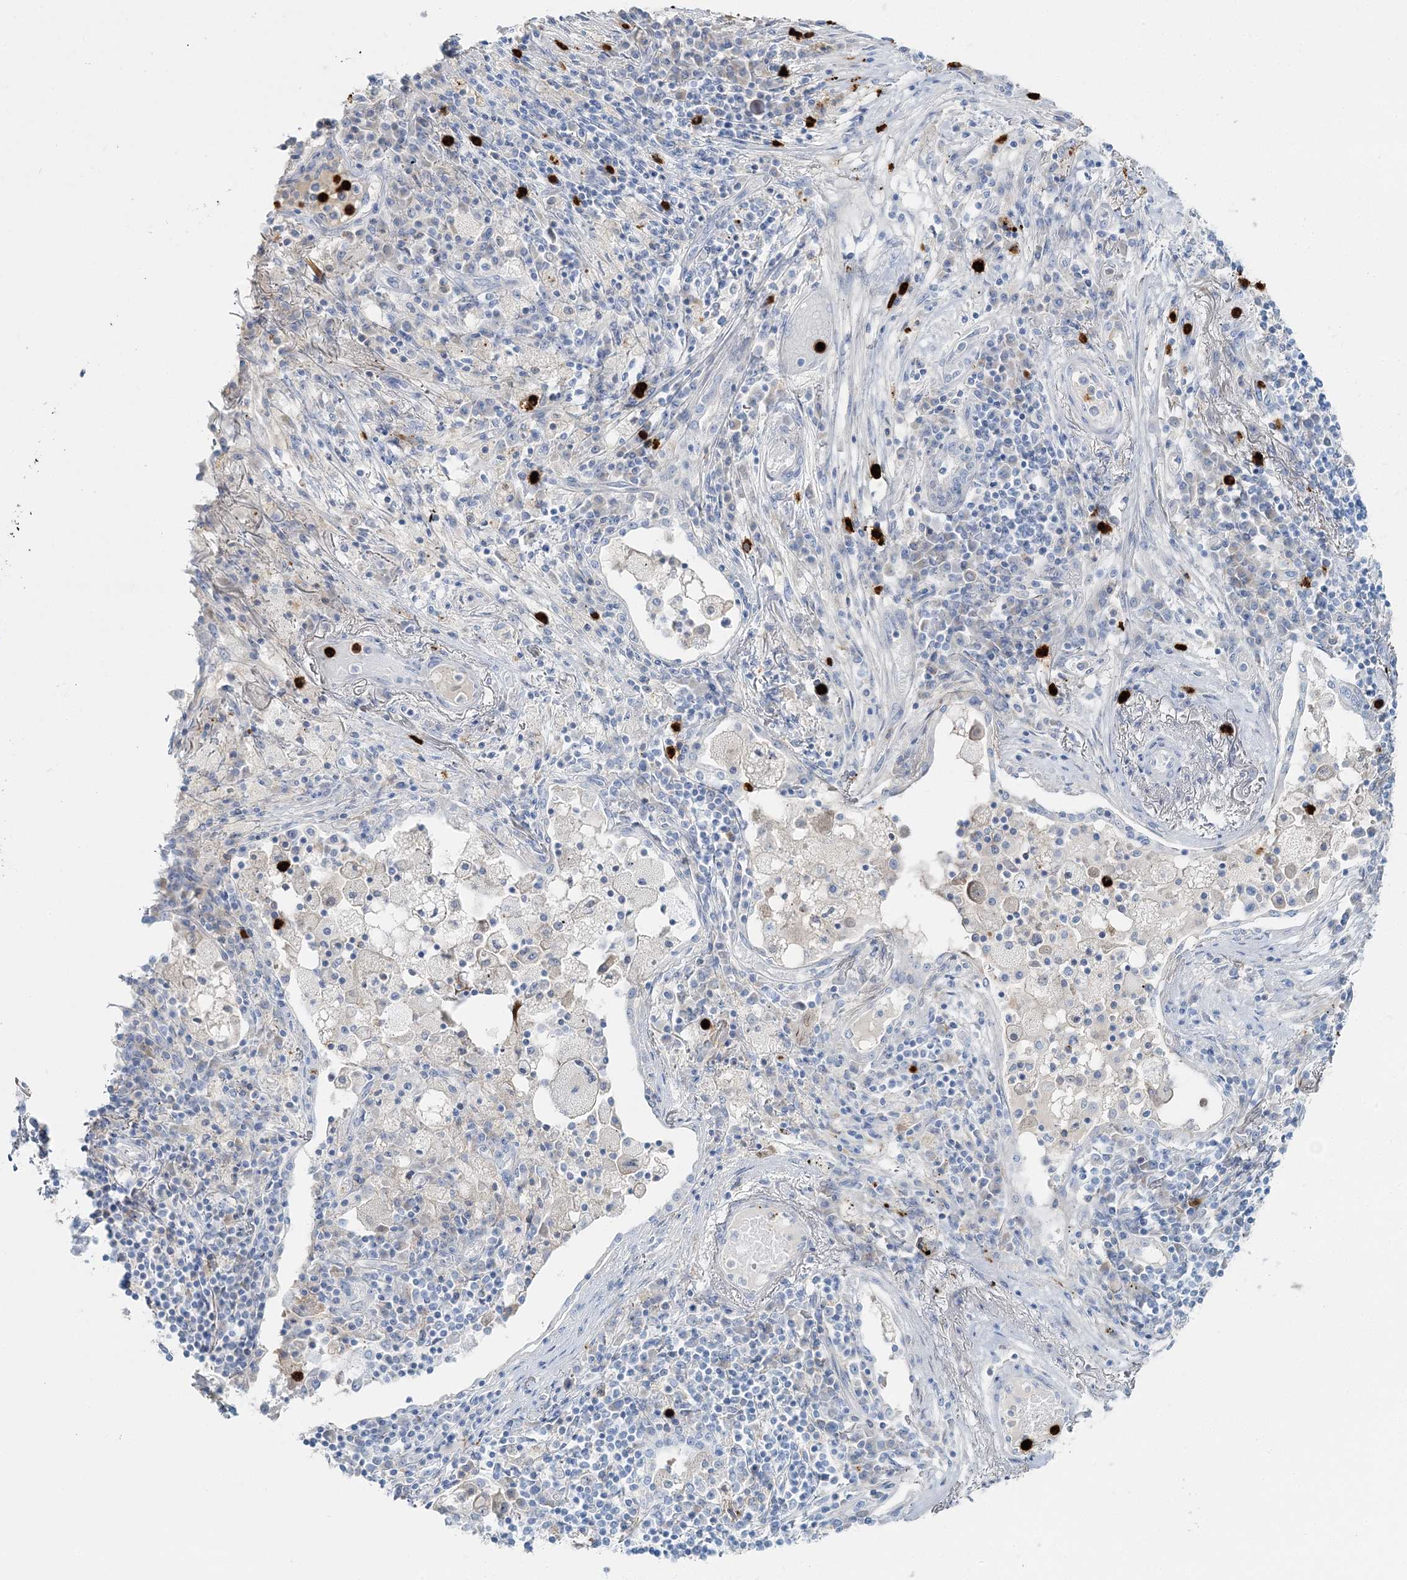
{"staining": {"intensity": "negative", "quantity": "none", "location": "none"}, "tissue": "lung cancer", "cell_type": "Tumor cells", "image_type": "cancer", "snomed": [{"axis": "morphology", "description": "Squamous cell carcinoma, NOS"}, {"axis": "topography", "description": "Lung"}], "caption": "Squamous cell carcinoma (lung) was stained to show a protein in brown. There is no significant staining in tumor cells. Brightfield microscopy of IHC stained with DAB (brown) and hematoxylin (blue), captured at high magnification.", "gene": "WDSUB1", "patient": {"sex": "male", "age": 65}}